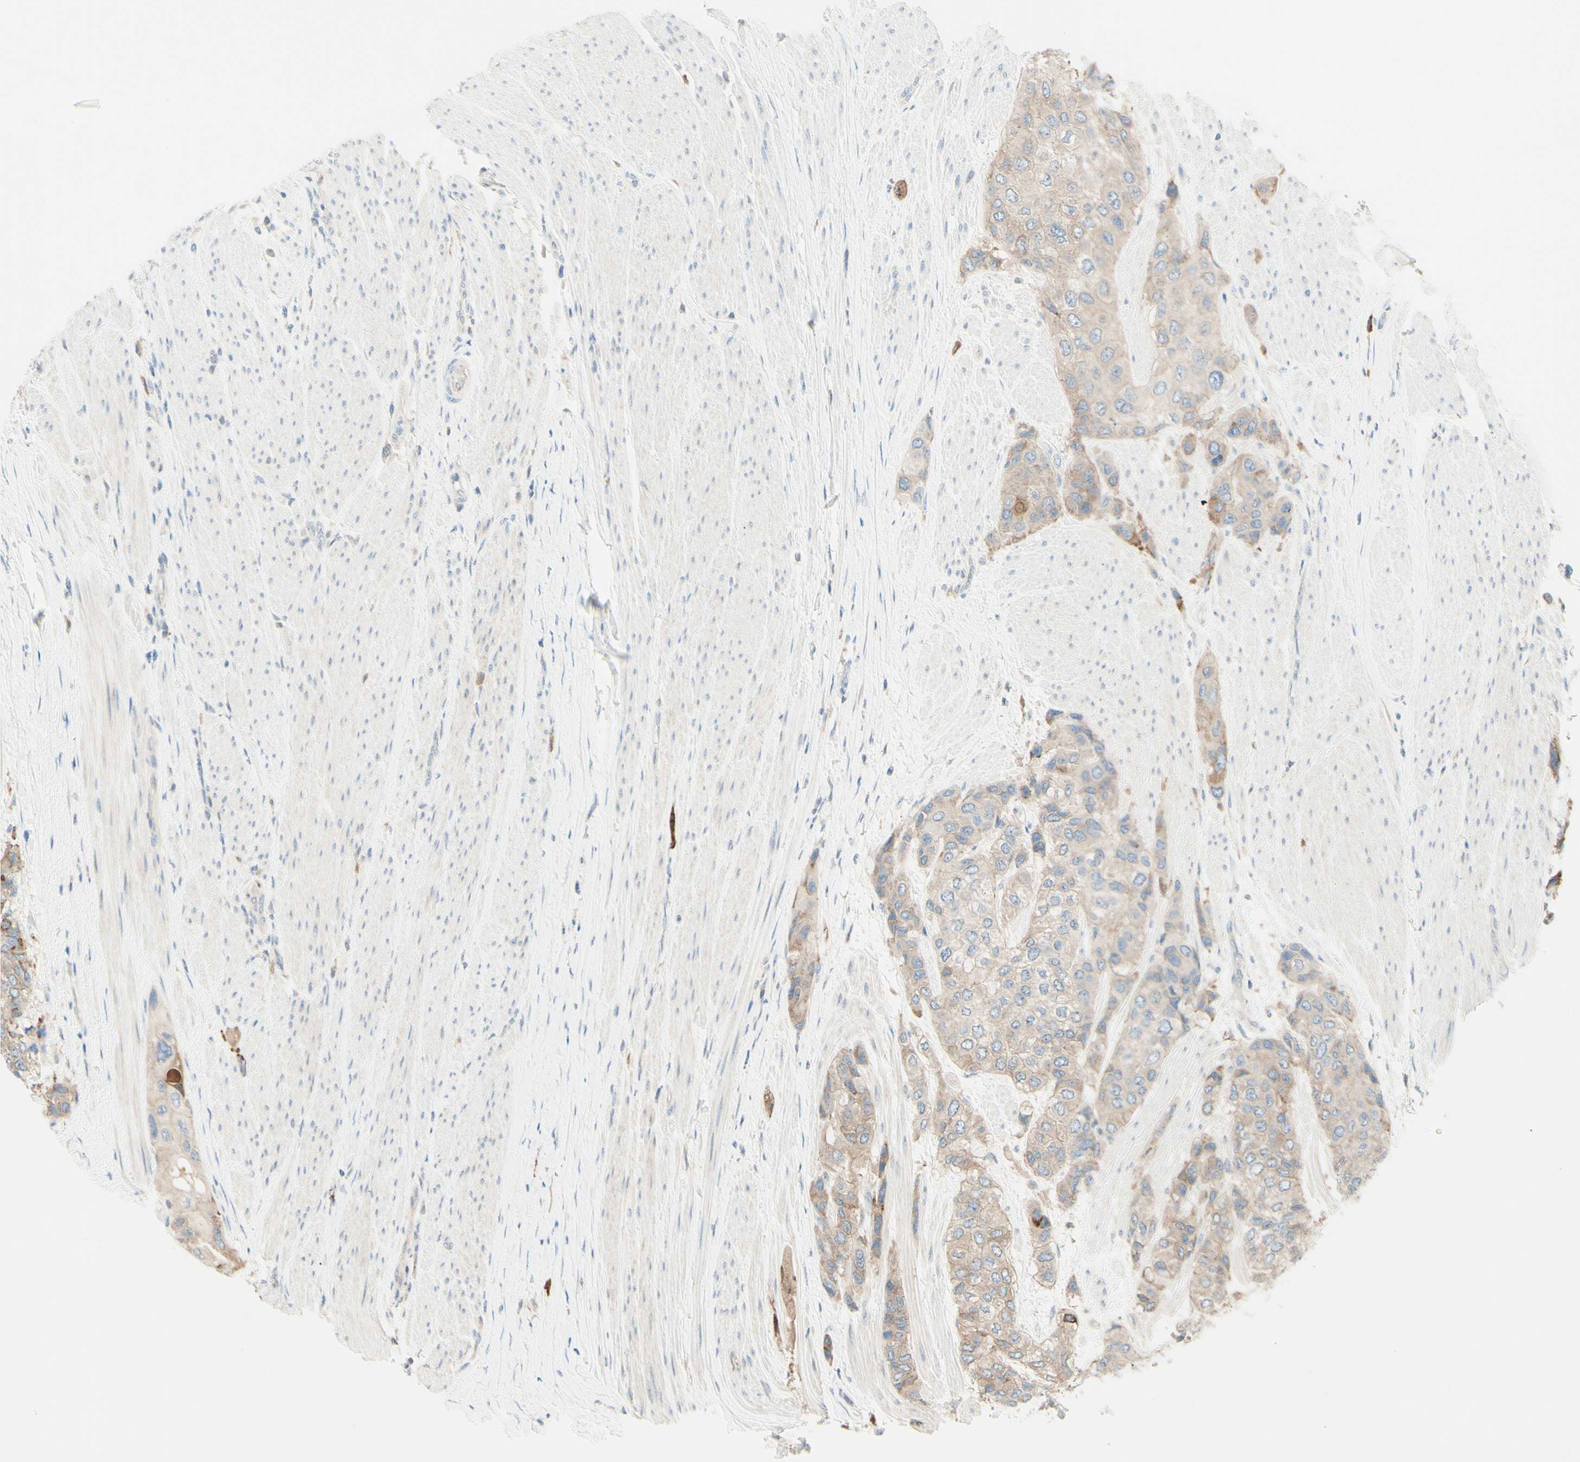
{"staining": {"intensity": "weak", "quantity": ">75%", "location": "cytoplasmic/membranous"}, "tissue": "urothelial cancer", "cell_type": "Tumor cells", "image_type": "cancer", "snomed": [{"axis": "morphology", "description": "Urothelial carcinoma, High grade"}, {"axis": "topography", "description": "Urinary bladder"}], "caption": "IHC photomicrograph of urothelial carcinoma (high-grade) stained for a protein (brown), which displays low levels of weak cytoplasmic/membranous staining in approximately >75% of tumor cells.", "gene": "MTM1", "patient": {"sex": "female", "age": 56}}